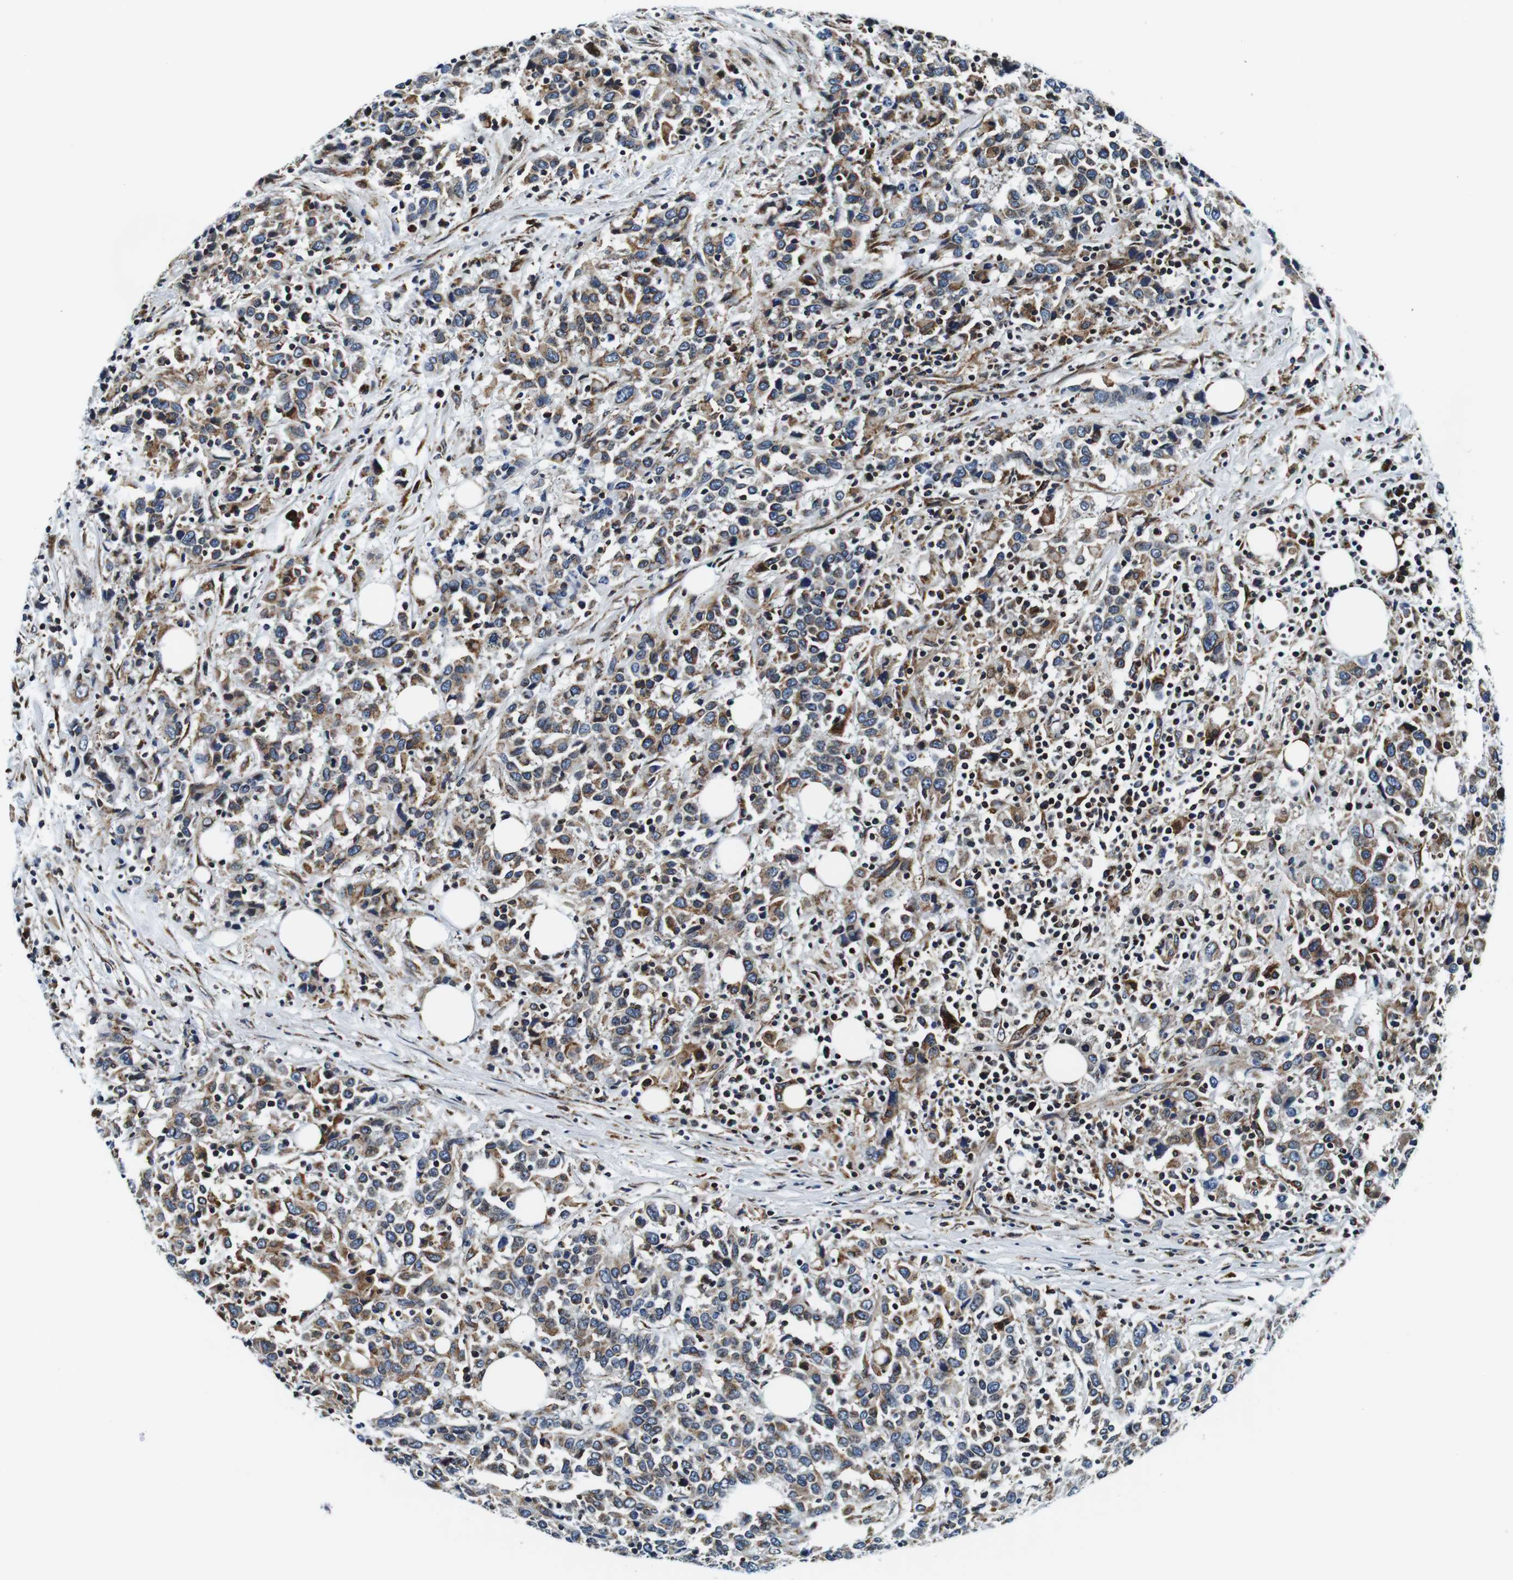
{"staining": {"intensity": "moderate", "quantity": "25%-75%", "location": "cytoplasmic/membranous"}, "tissue": "urothelial cancer", "cell_type": "Tumor cells", "image_type": "cancer", "snomed": [{"axis": "morphology", "description": "Urothelial carcinoma, High grade"}, {"axis": "topography", "description": "Urinary bladder"}], "caption": "This is a photomicrograph of immunohistochemistry (IHC) staining of urothelial cancer, which shows moderate positivity in the cytoplasmic/membranous of tumor cells.", "gene": "FAR2", "patient": {"sex": "male", "age": 61}}